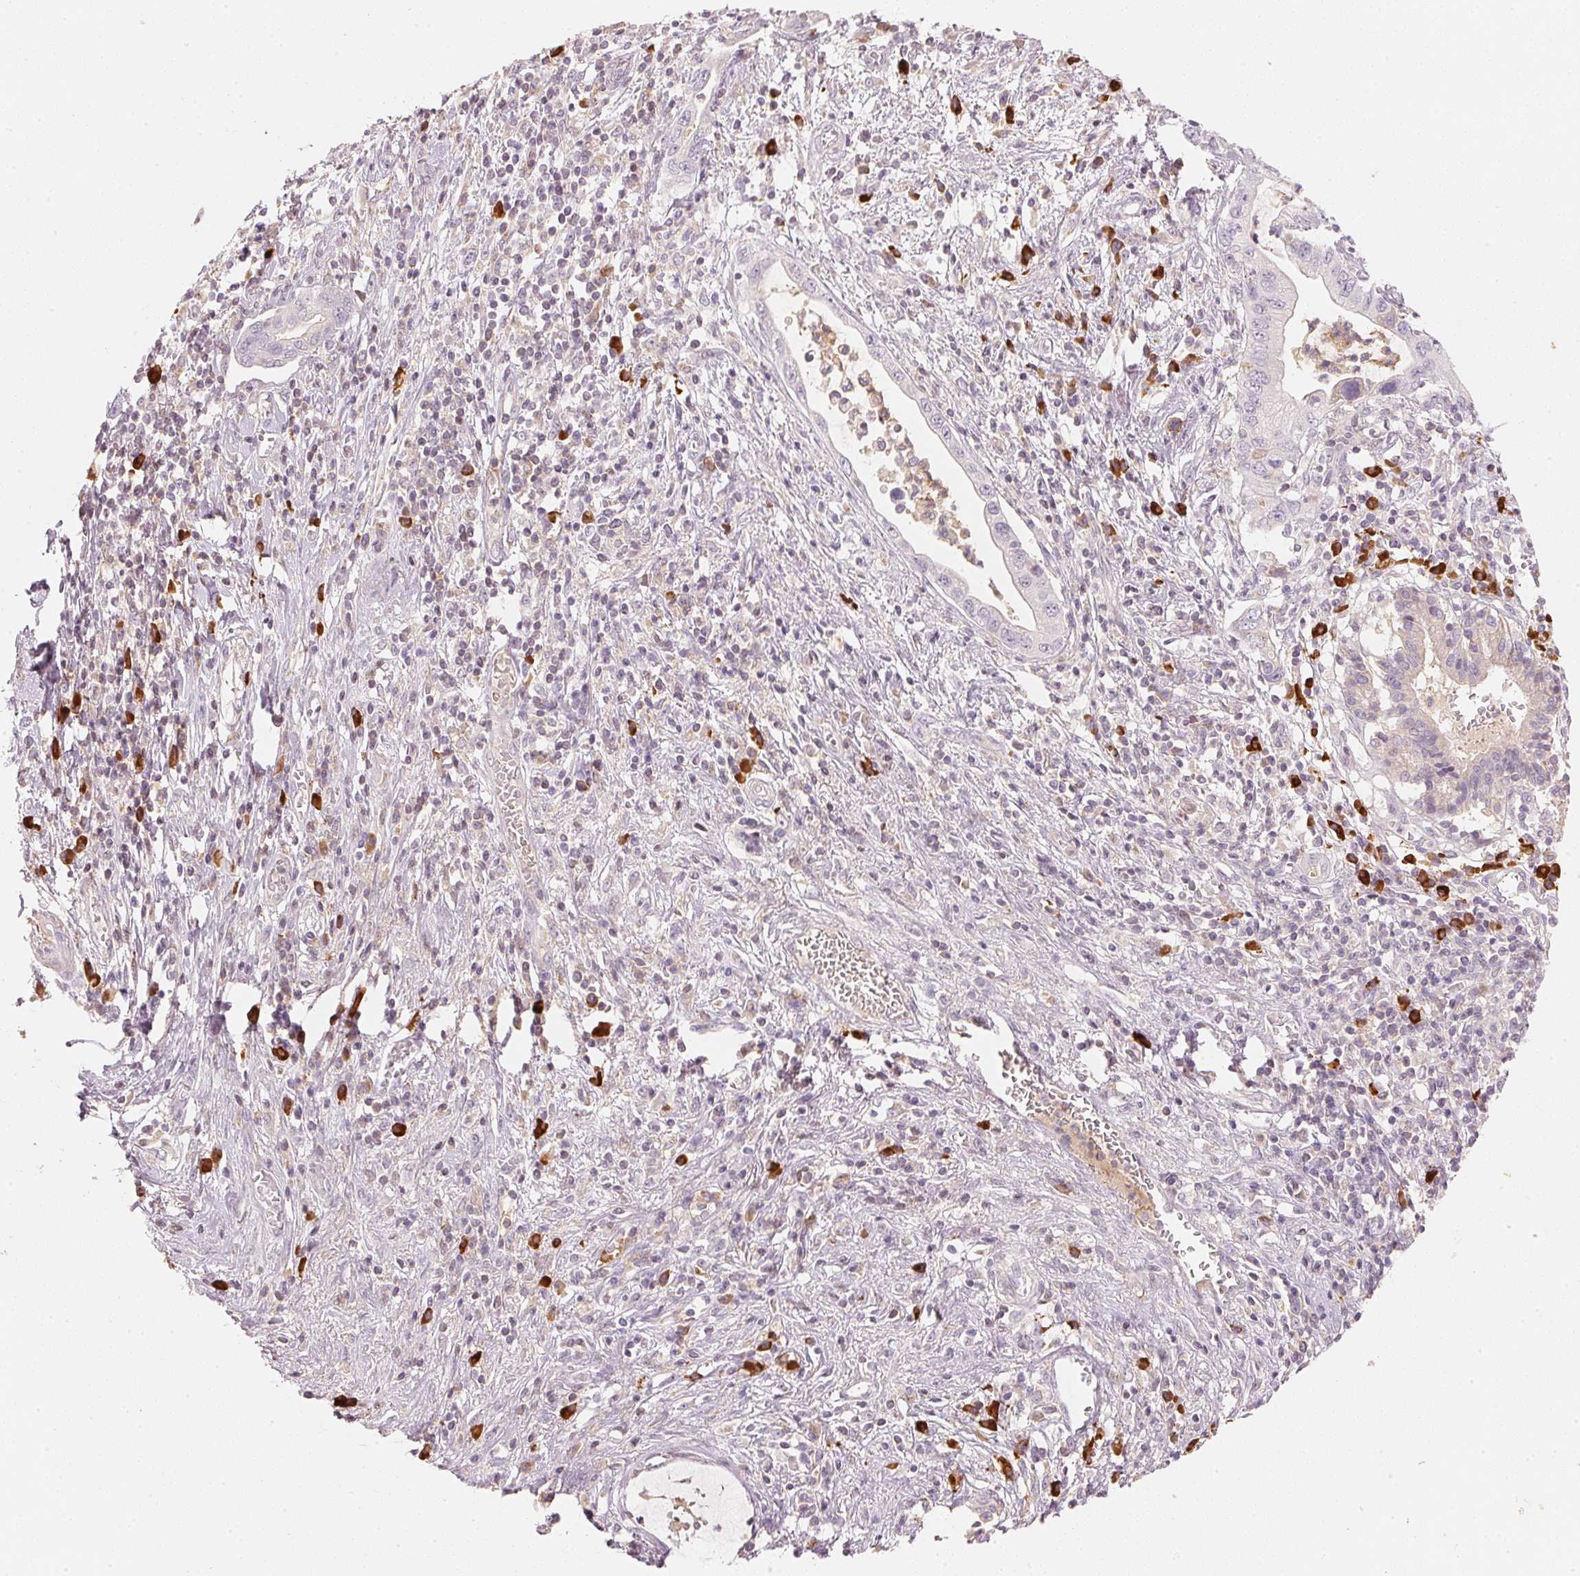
{"staining": {"intensity": "negative", "quantity": "none", "location": "none"}, "tissue": "pancreatic cancer", "cell_type": "Tumor cells", "image_type": "cancer", "snomed": [{"axis": "morphology", "description": "Adenocarcinoma, NOS"}, {"axis": "topography", "description": "Pancreas"}], "caption": "IHC micrograph of neoplastic tissue: human pancreatic cancer (adenocarcinoma) stained with DAB demonstrates no significant protein positivity in tumor cells. Brightfield microscopy of immunohistochemistry (IHC) stained with DAB (brown) and hematoxylin (blue), captured at high magnification.", "gene": "RMDN2", "patient": {"sex": "female", "age": 72}}